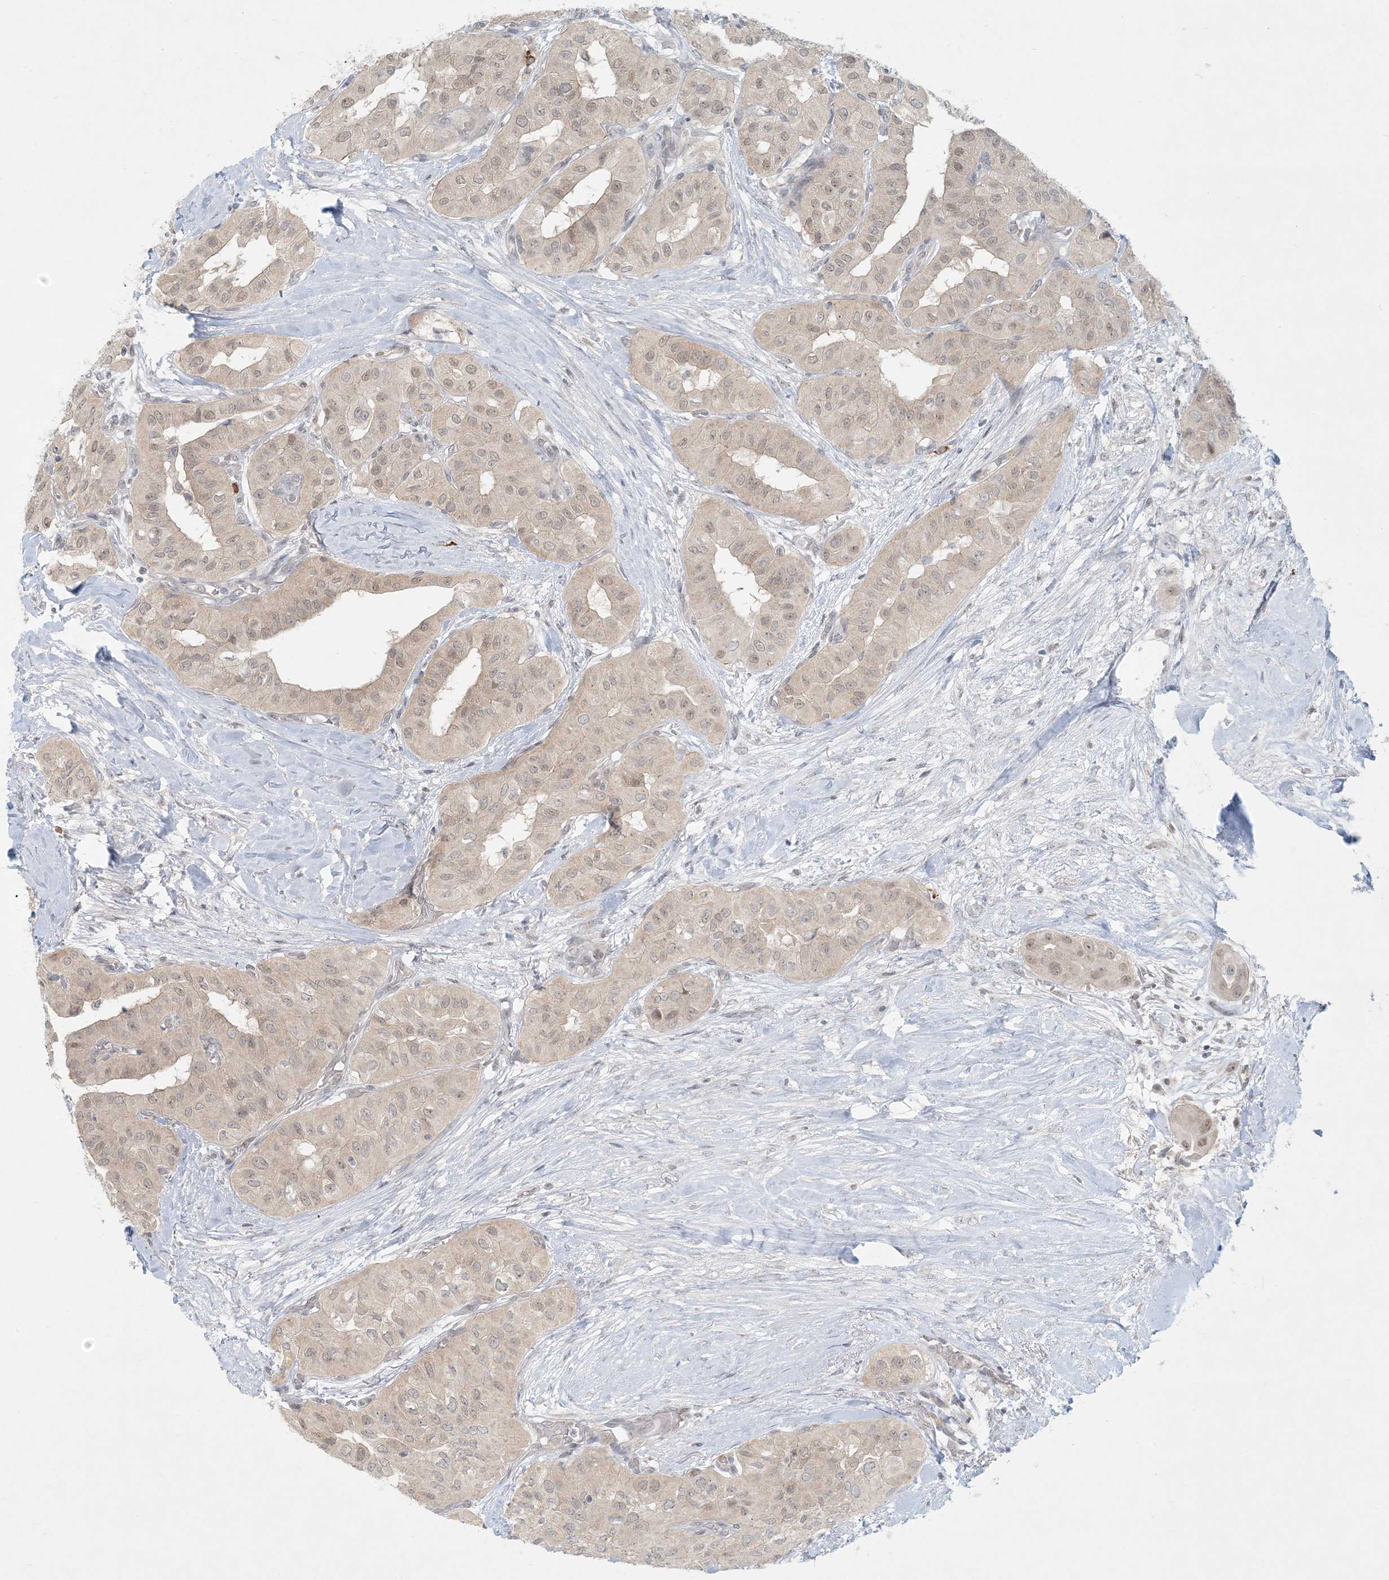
{"staining": {"intensity": "weak", "quantity": ">75%", "location": "cytoplasmic/membranous,nuclear"}, "tissue": "thyroid cancer", "cell_type": "Tumor cells", "image_type": "cancer", "snomed": [{"axis": "morphology", "description": "Papillary adenocarcinoma, NOS"}, {"axis": "topography", "description": "Thyroid gland"}], "caption": "Immunohistochemistry (IHC) photomicrograph of thyroid papillary adenocarcinoma stained for a protein (brown), which reveals low levels of weak cytoplasmic/membranous and nuclear staining in approximately >75% of tumor cells.", "gene": "OBI1", "patient": {"sex": "female", "age": 59}}